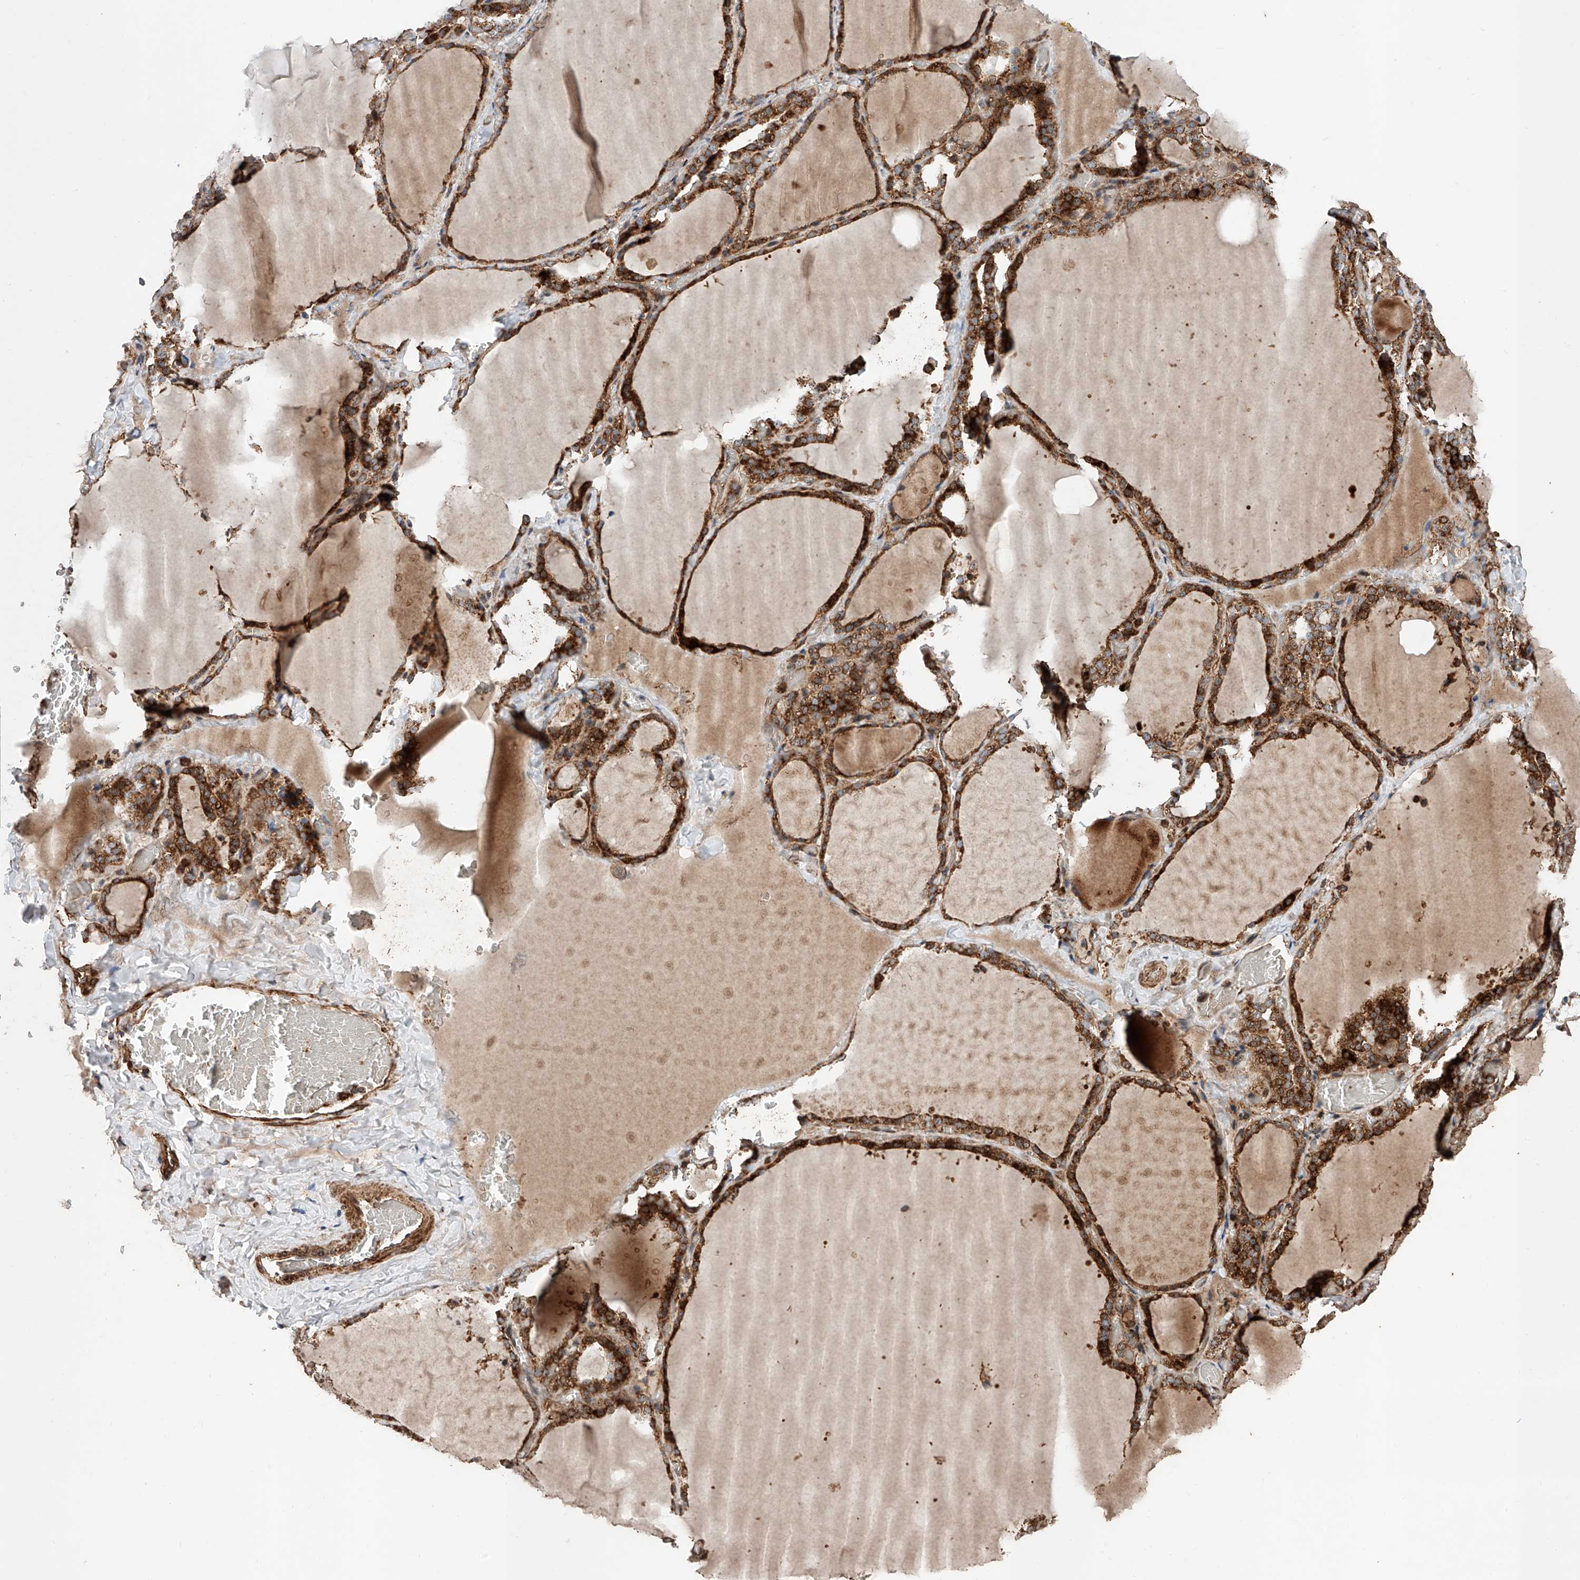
{"staining": {"intensity": "strong", "quantity": ">75%", "location": "cytoplasmic/membranous"}, "tissue": "thyroid gland", "cell_type": "Glandular cells", "image_type": "normal", "snomed": [{"axis": "morphology", "description": "Normal tissue, NOS"}, {"axis": "topography", "description": "Thyroid gland"}], "caption": "Unremarkable thyroid gland was stained to show a protein in brown. There is high levels of strong cytoplasmic/membranous staining in approximately >75% of glandular cells.", "gene": "PISD", "patient": {"sex": "female", "age": 22}}